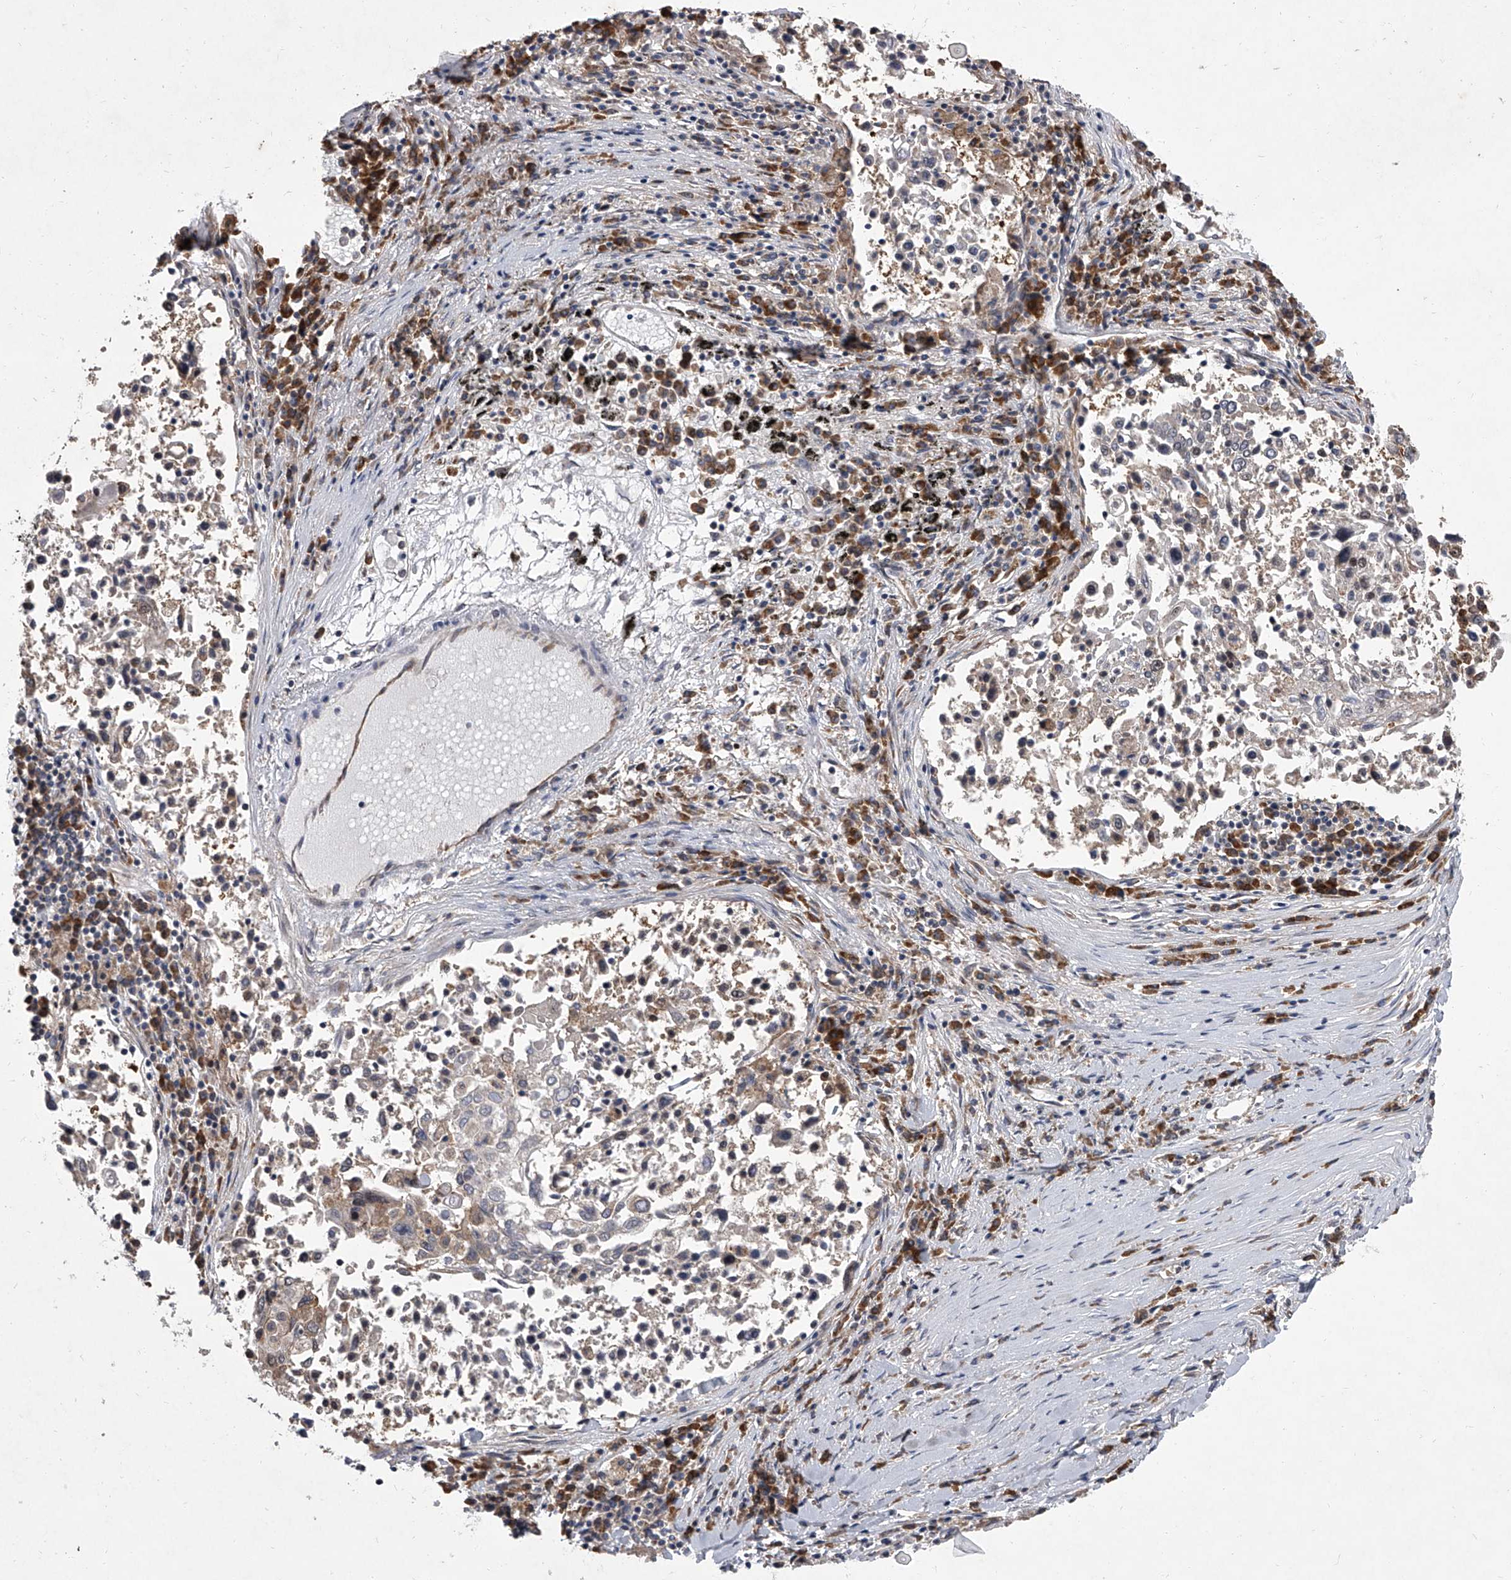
{"staining": {"intensity": "negative", "quantity": "none", "location": "none"}, "tissue": "lung cancer", "cell_type": "Tumor cells", "image_type": "cancer", "snomed": [{"axis": "morphology", "description": "Squamous cell carcinoma, NOS"}, {"axis": "topography", "description": "Lung"}], "caption": "Immunohistochemistry (IHC) image of neoplastic tissue: squamous cell carcinoma (lung) stained with DAB exhibits no significant protein positivity in tumor cells. (DAB (3,3'-diaminobenzidine) immunohistochemistry visualized using brightfield microscopy, high magnification).", "gene": "EIF2S2", "patient": {"sex": "male", "age": 65}}